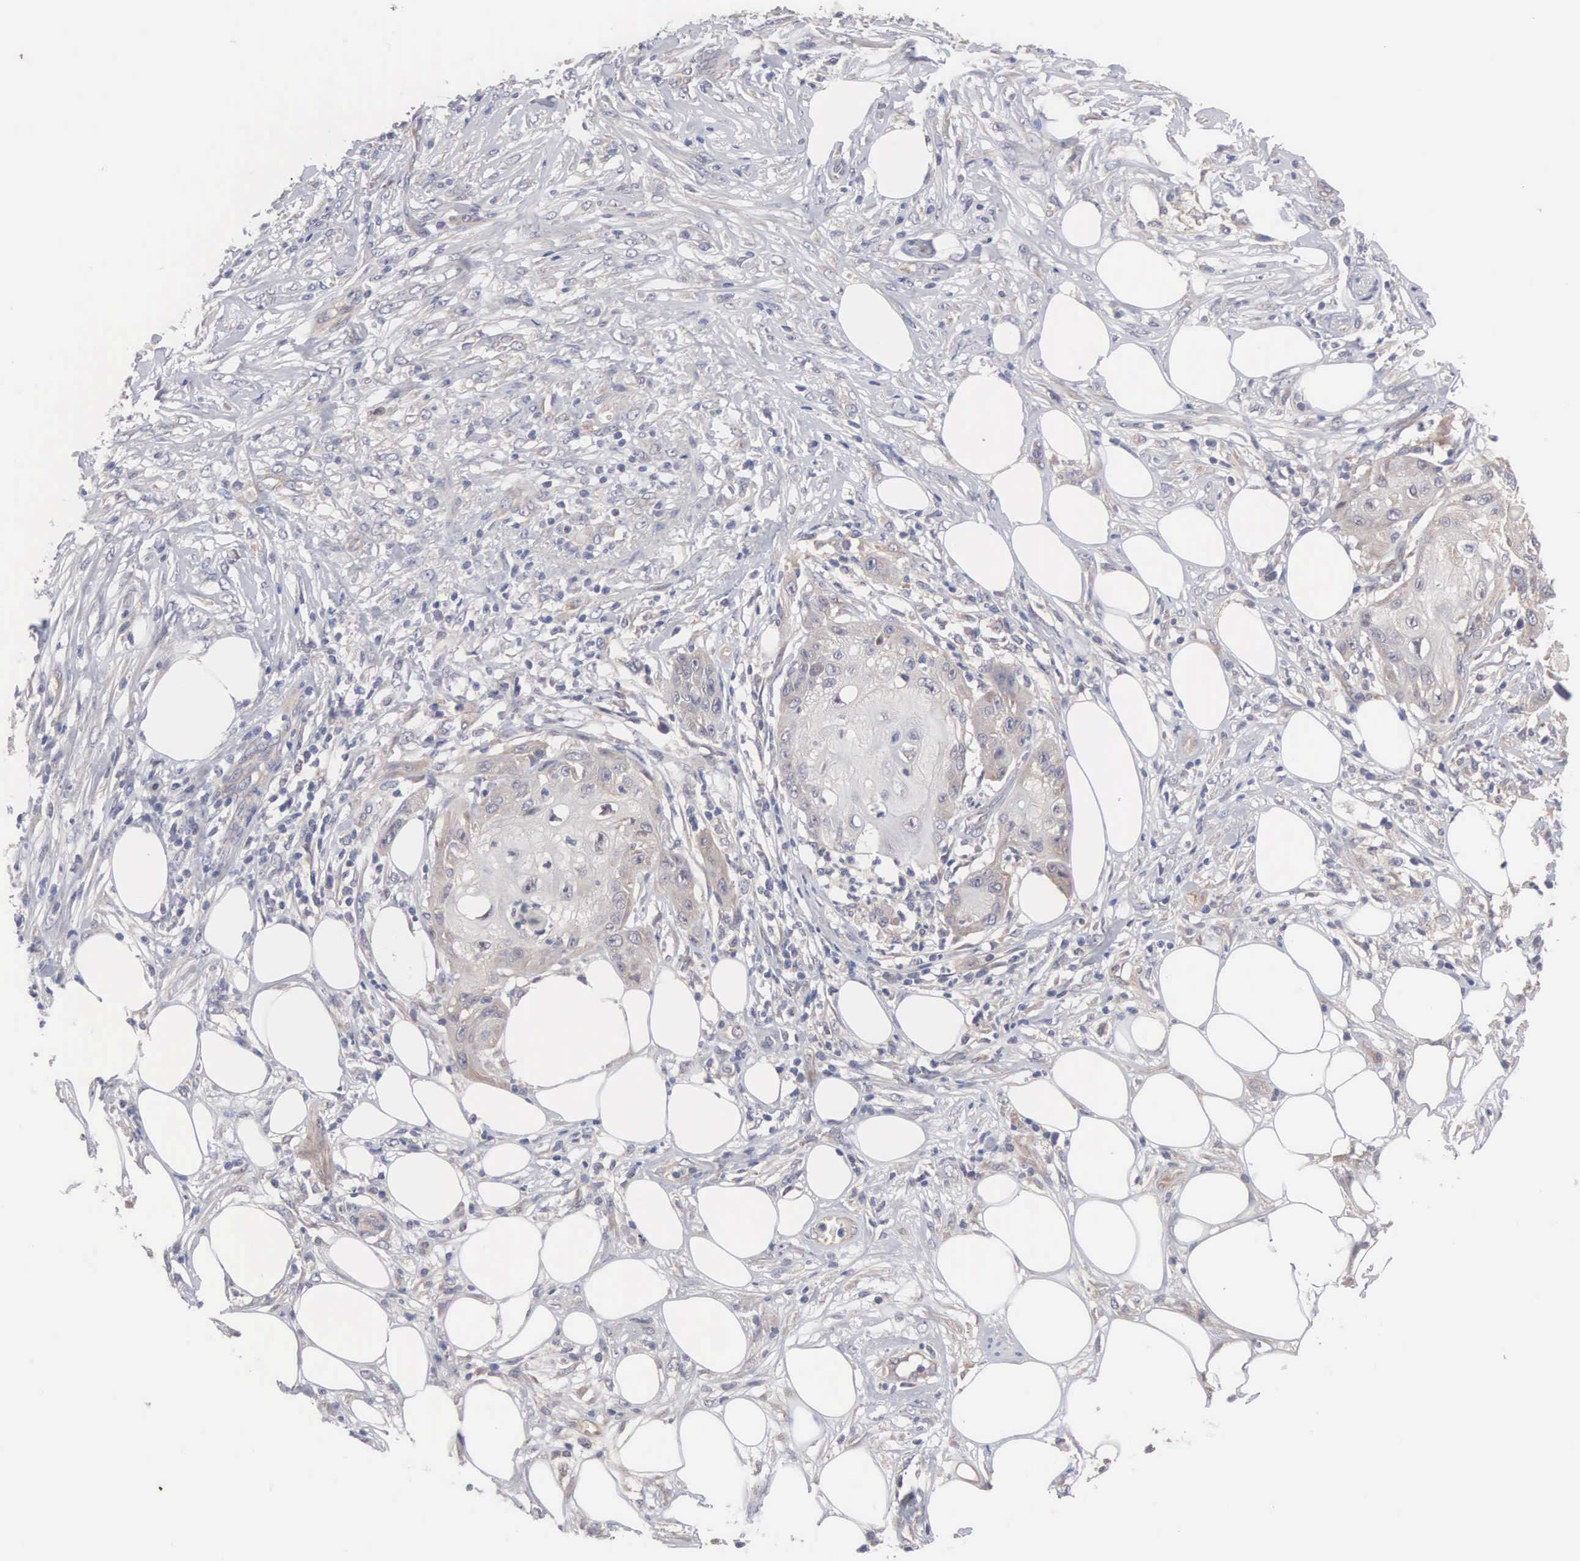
{"staining": {"intensity": "weak", "quantity": "<25%", "location": "cytoplasmic/membranous"}, "tissue": "skin cancer", "cell_type": "Tumor cells", "image_type": "cancer", "snomed": [{"axis": "morphology", "description": "Squamous cell carcinoma, NOS"}, {"axis": "topography", "description": "Skin"}], "caption": "Immunohistochemistry (IHC) of human squamous cell carcinoma (skin) shows no expression in tumor cells.", "gene": "INF2", "patient": {"sex": "female", "age": 88}}